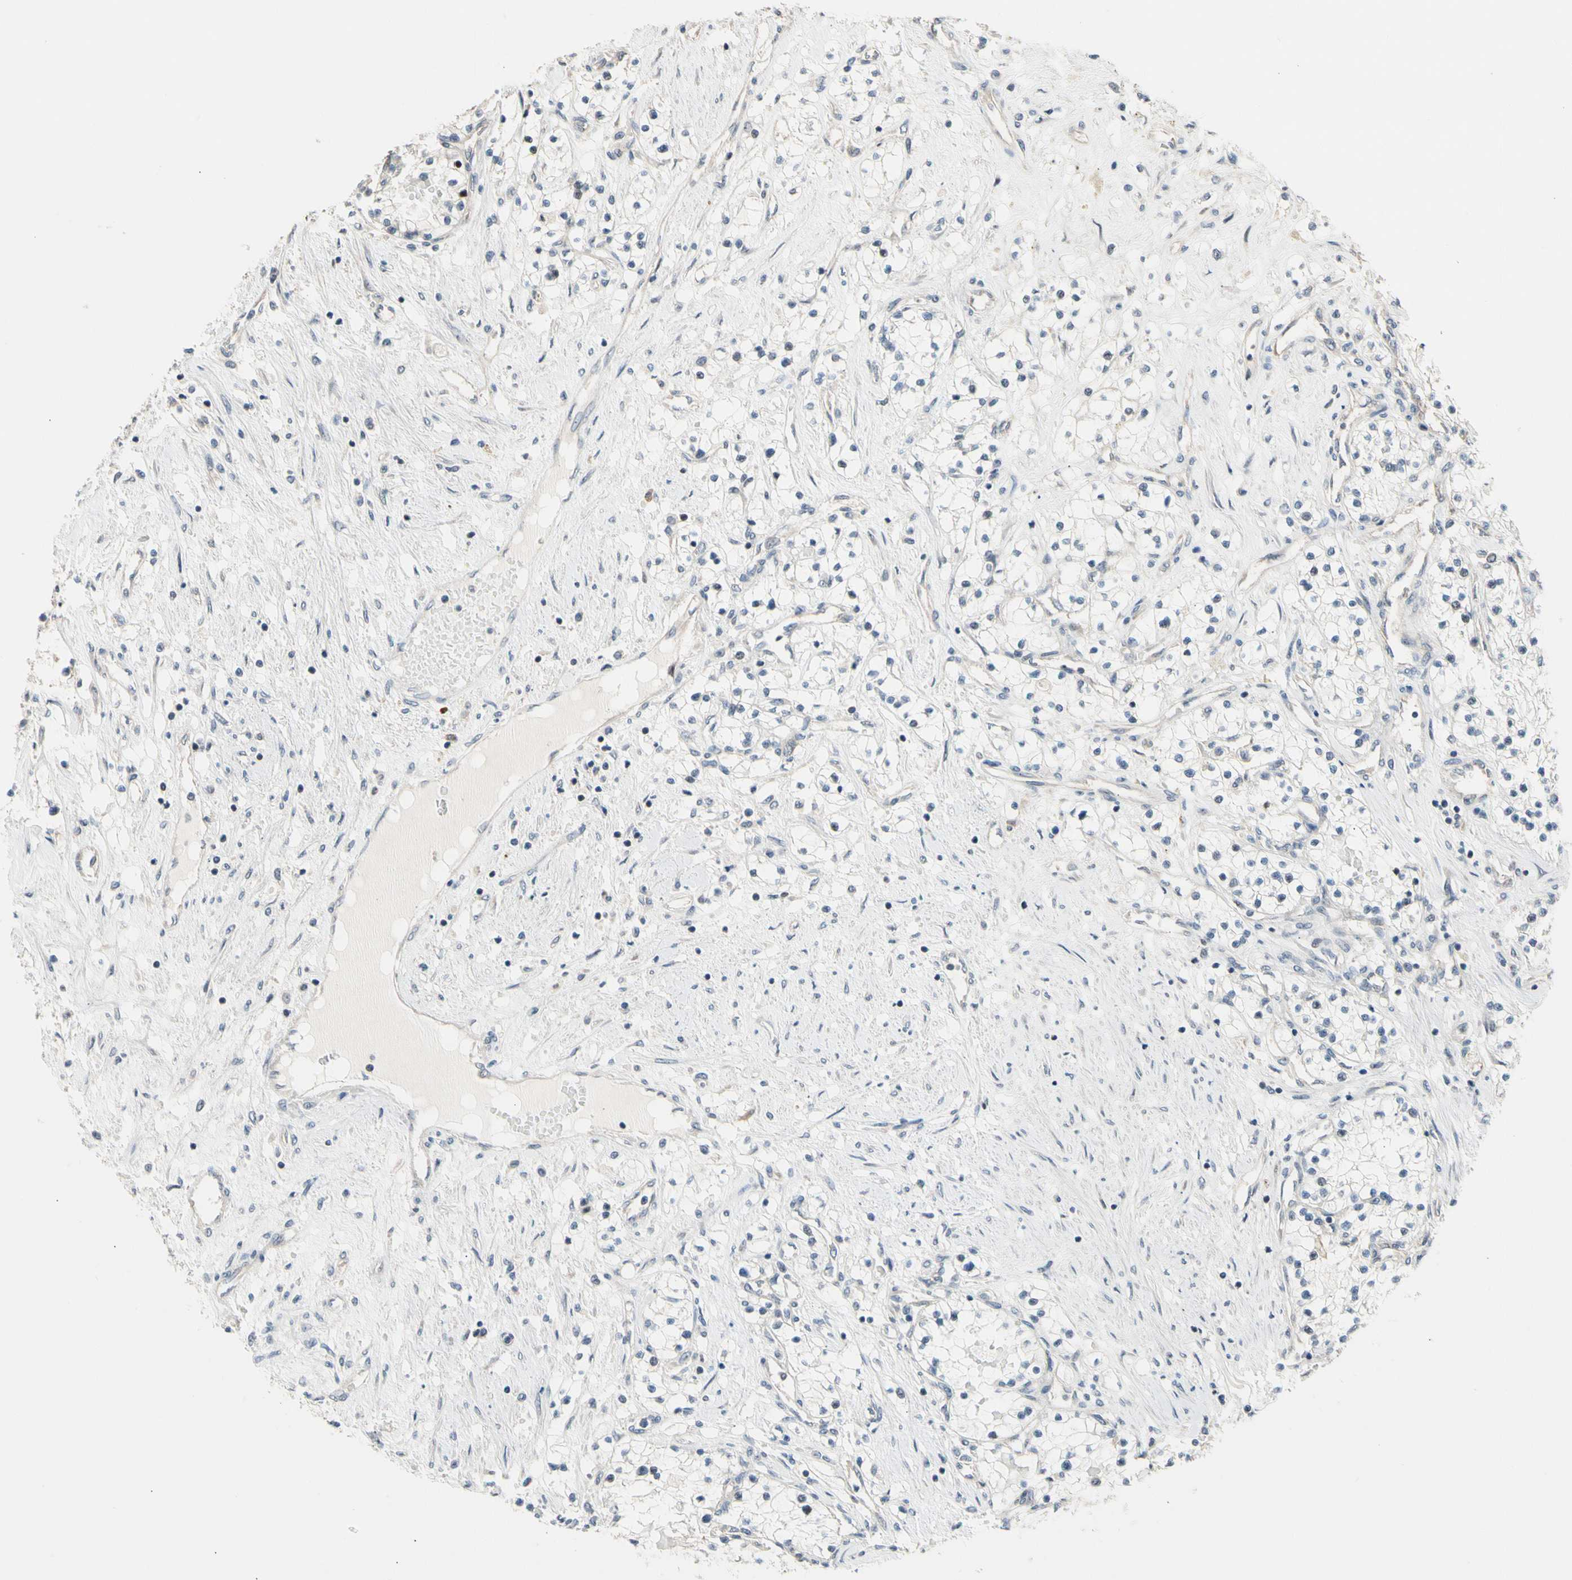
{"staining": {"intensity": "weak", "quantity": "<25%", "location": "cytoplasmic/membranous"}, "tissue": "renal cancer", "cell_type": "Tumor cells", "image_type": "cancer", "snomed": [{"axis": "morphology", "description": "Adenocarcinoma, NOS"}, {"axis": "topography", "description": "Kidney"}], "caption": "The immunohistochemistry micrograph has no significant positivity in tumor cells of renal cancer (adenocarcinoma) tissue.", "gene": "NGEF", "patient": {"sex": "male", "age": 68}}